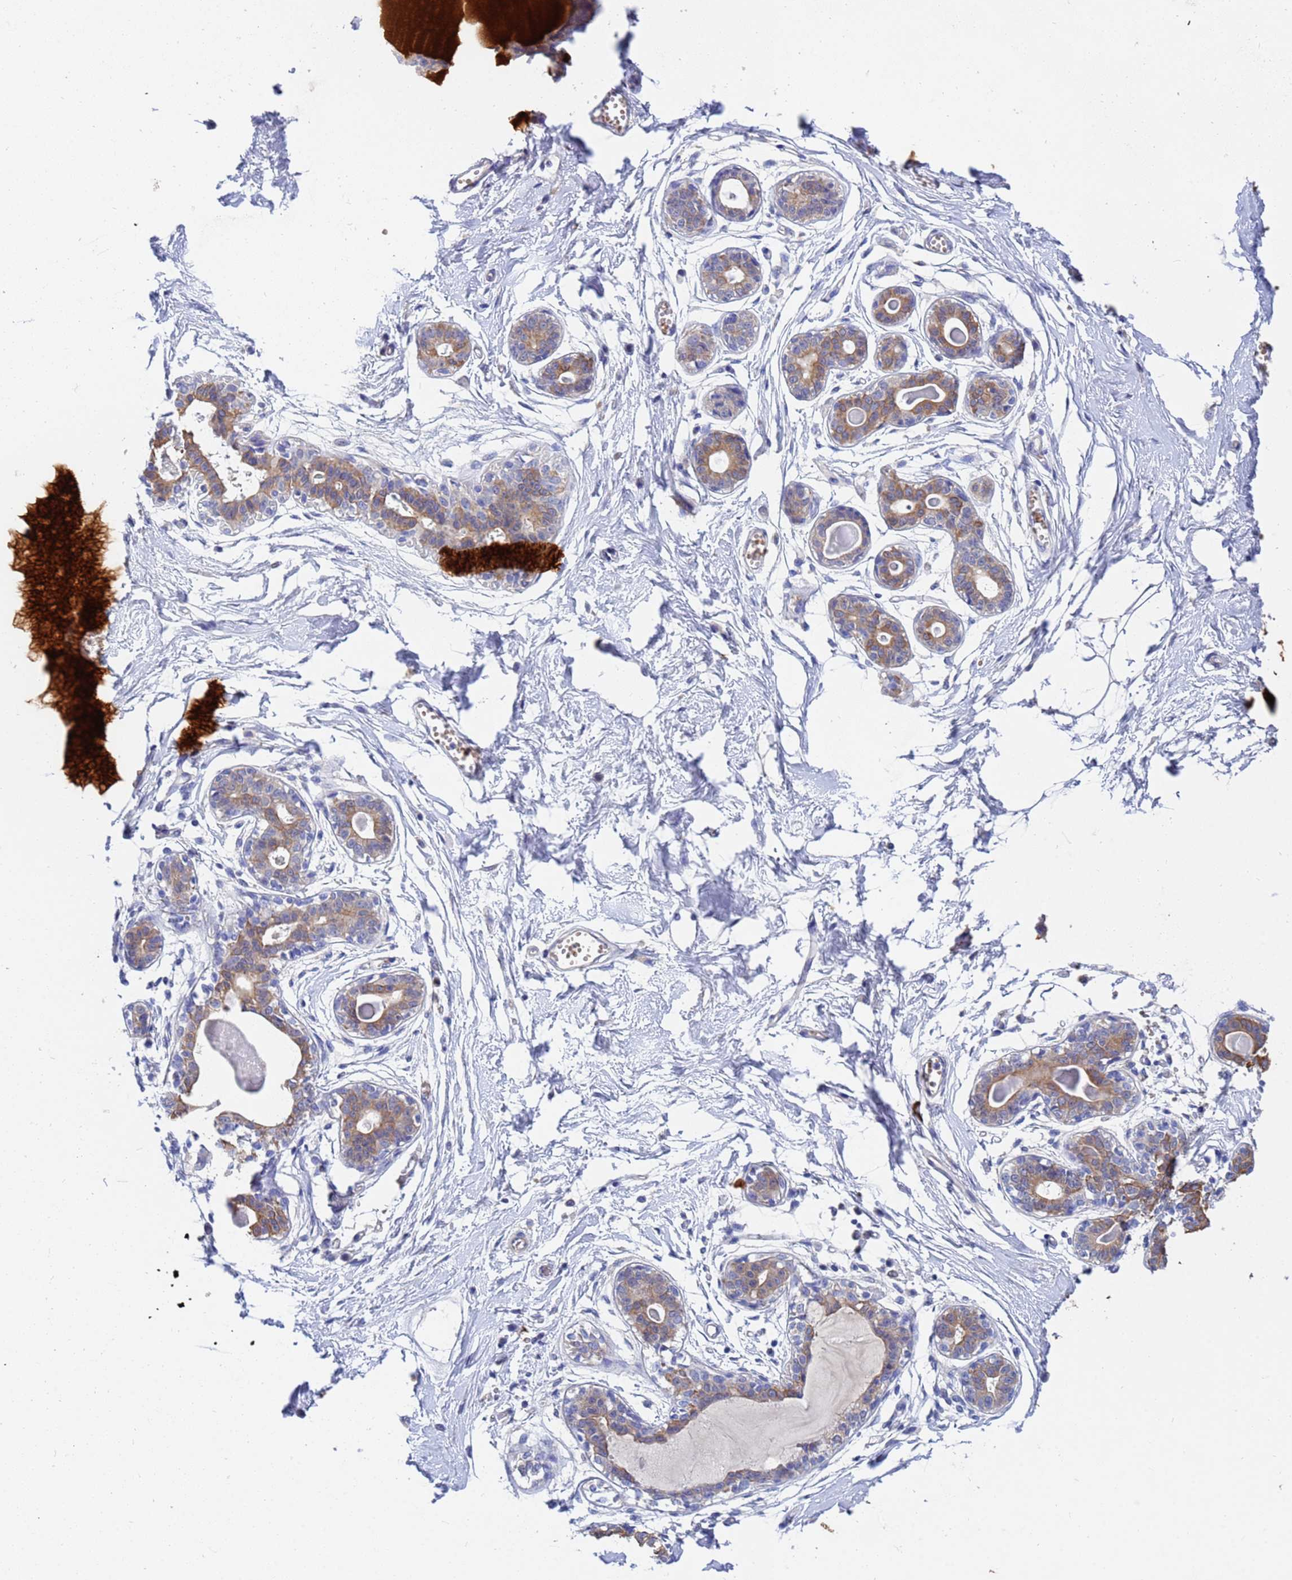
{"staining": {"intensity": "negative", "quantity": "none", "location": "none"}, "tissue": "breast", "cell_type": "Adipocytes", "image_type": "normal", "snomed": [{"axis": "morphology", "description": "Normal tissue, NOS"}, {"axis": "topography", "description": "Breast"}], "caption": "Adipocytes show no significant protein staining in normal breast. The staining was performed using DAB (3,3'-diaminobenzidine) to visualize the protein expression in brown, while the nuclei were stained in blue with hematoxylin (Magnification: 20x).", "gene": "TTLL11", "patient": {"sex": "female", "age": 45}}